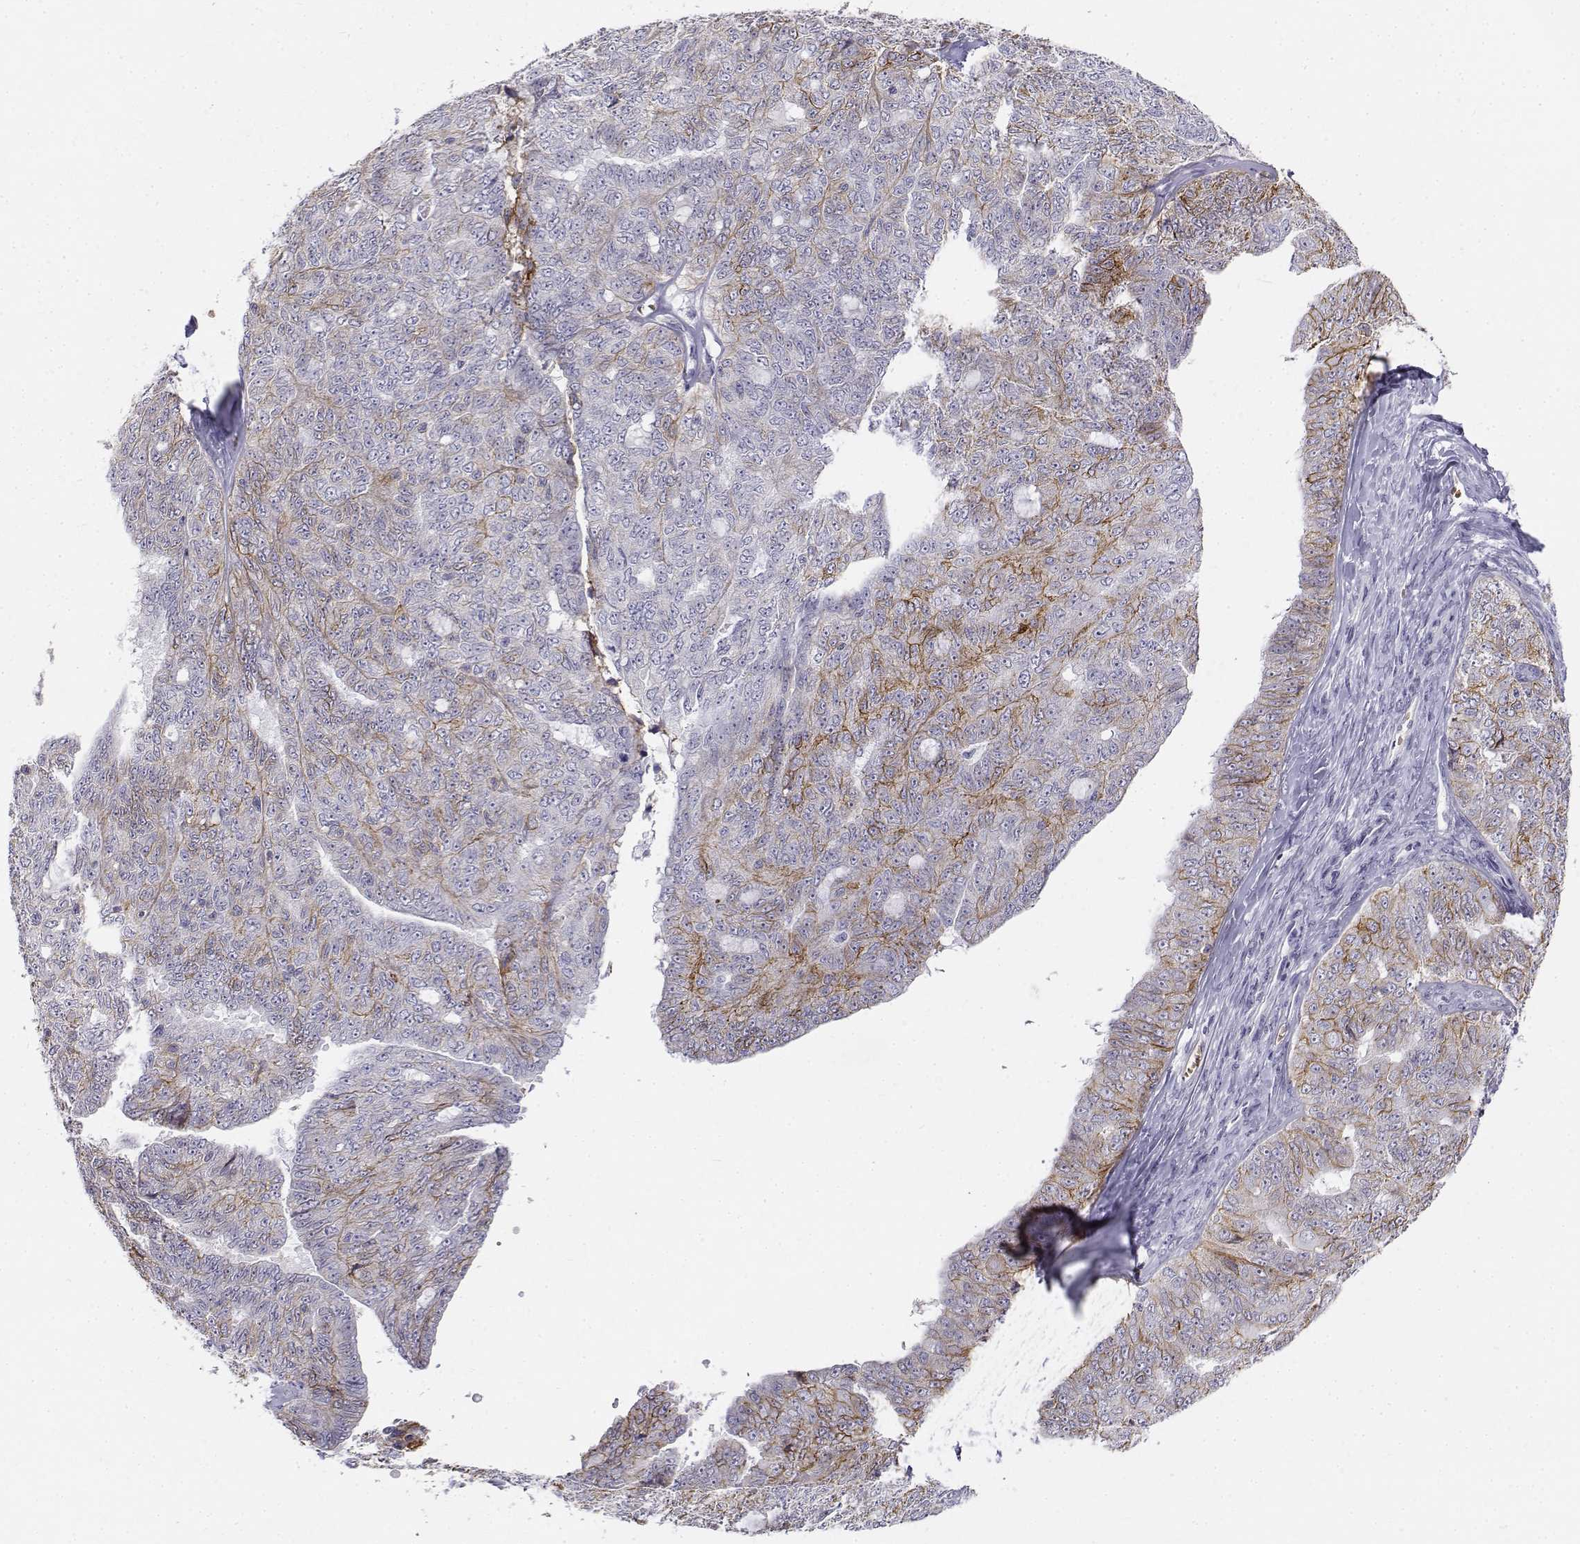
{"staining": {"intensity": "negative", "quantity": "none", "location": "none"}, "tissue": "ovarian cancer", "cell_type": "Tumor cells", "image_type": "cancer", "snomed": [{"axis": "morphology", "description": "Cystadenocarcinoma, serous, NOS"}, {"axis": "topography", "description": "Ovary"}], "caption": "Immunohistochemistry (IHC) photomicrograph of neoplastic tissue: human ovarian cancer stained with DAB exhibits no significant protein expression in tumor cells.", "gene": "CADM1", "patient": {"sex": "female", "age": 71}}